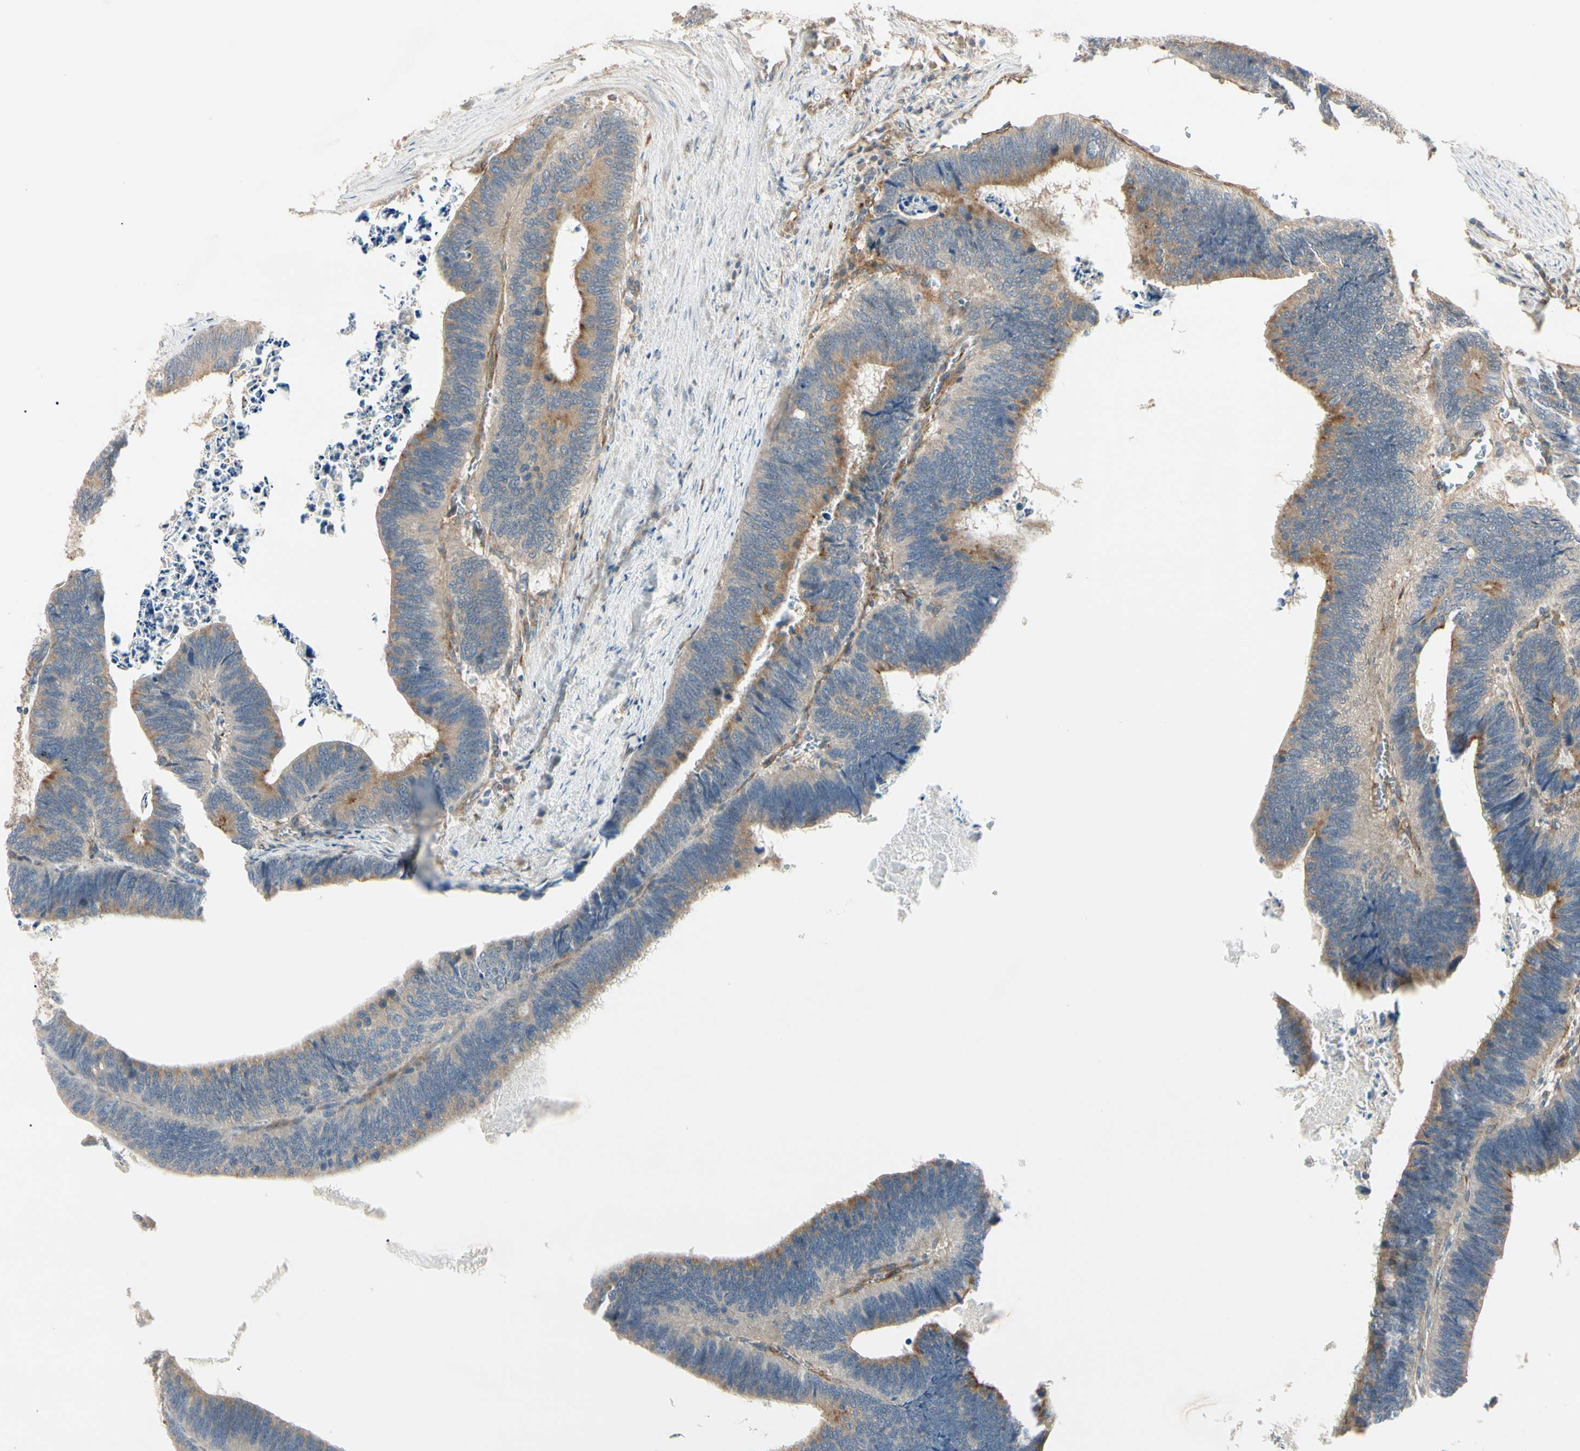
{"staining": {"intensity": "moderate", "quantity": ">75%", "location": "cytoplasmic/membranous"}, "tissue": "colorectal cancer", "cell_type": "Tumor cells", "image_type": "cancer", "snomed": [{"axis": "morphology", "description": "Adenocarcinoma, NOS"}, {"axis": "topography", "description": "Colon"}], "caption": "Immunohistochemistry (DAB) staining of human colorectal adenocarcinoma exhibits moderate cytoplasmic/membranous protein staining in about >75% of tumor cells.", "gene": "F2R", "patient": {"sex": "male", "age": 72}}